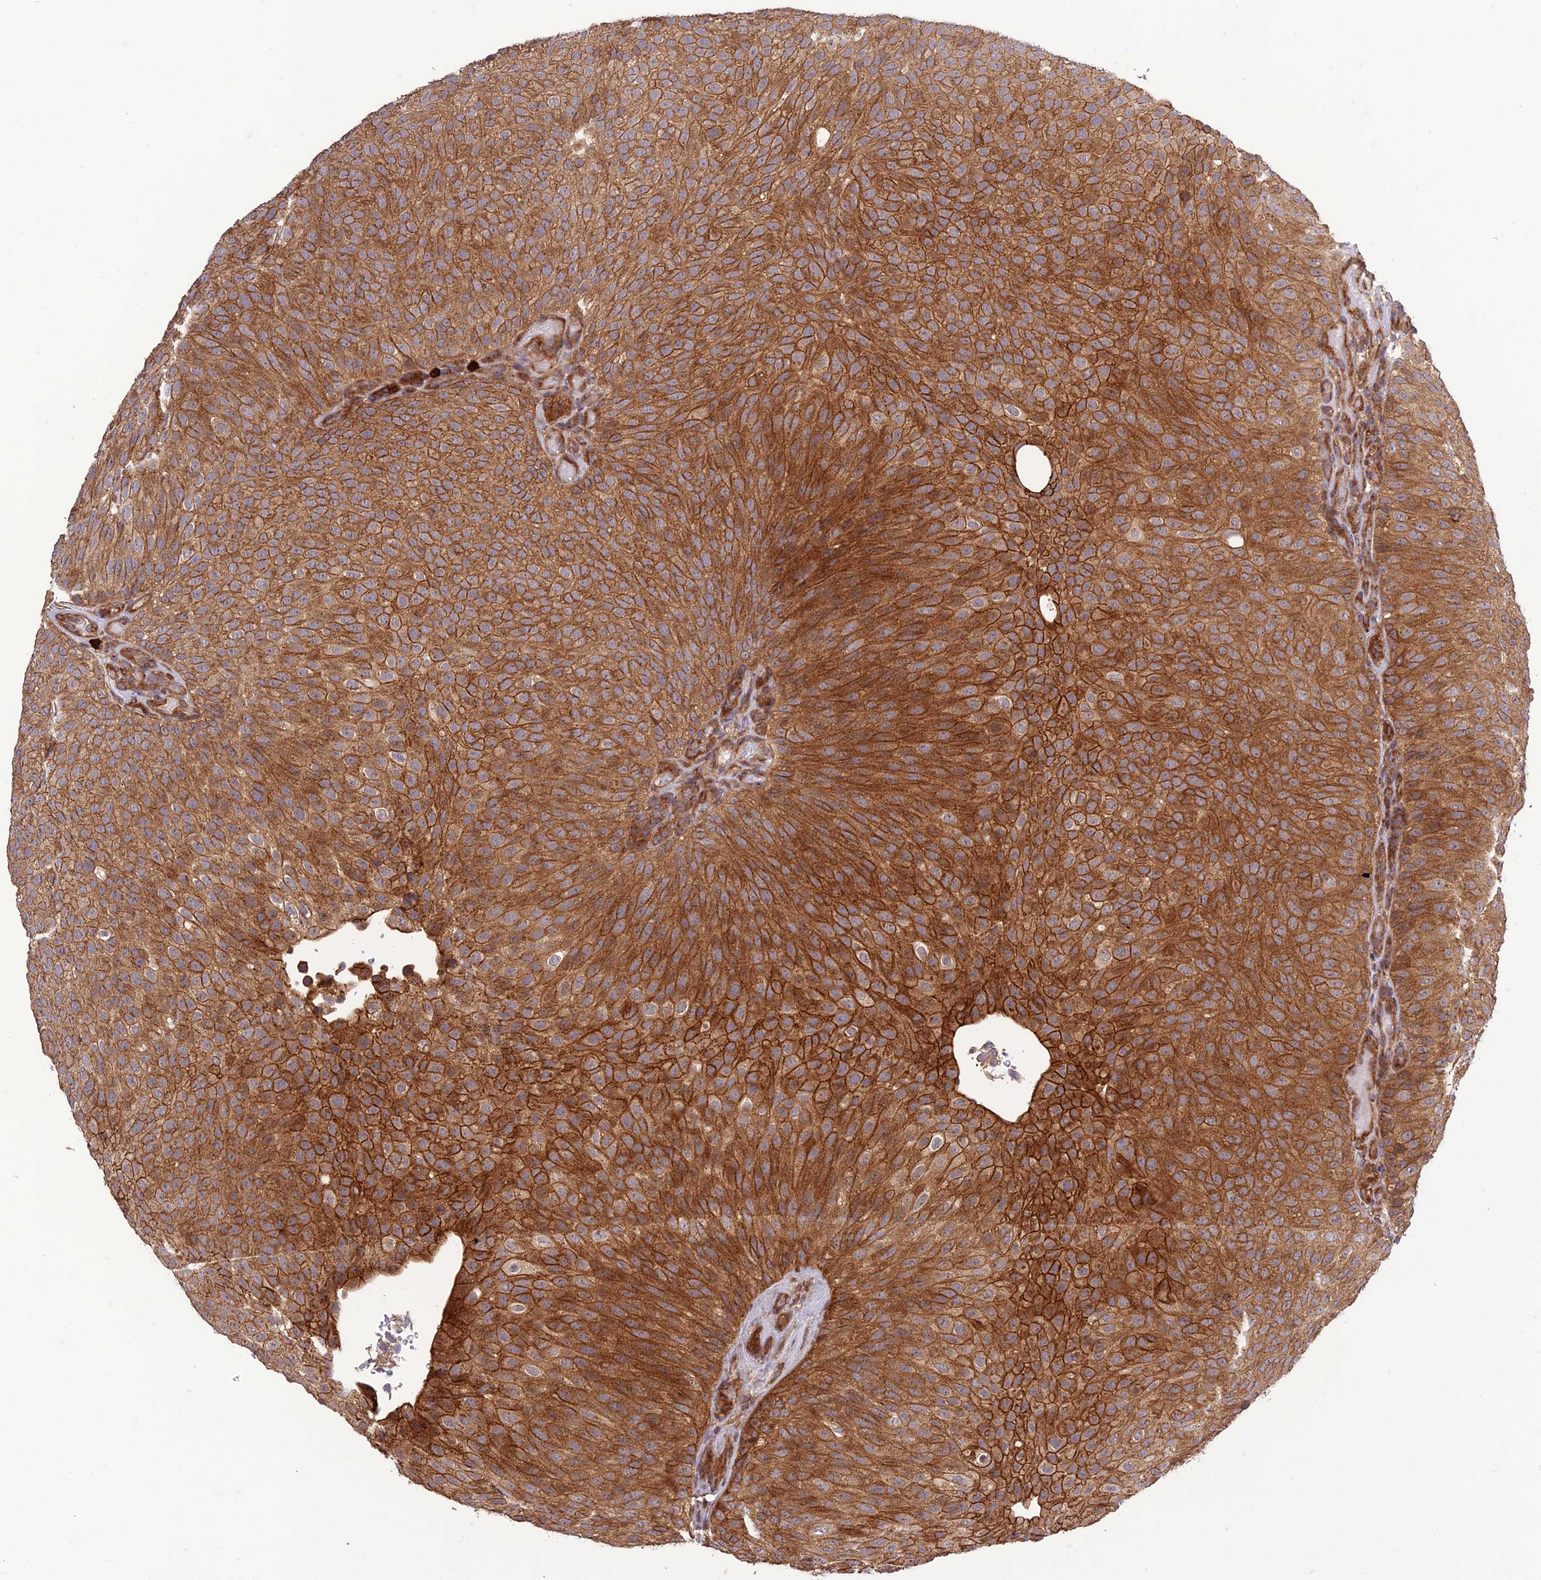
{"staining": {"intensity": "strong", "quantity": ">75%", "location": "cytoplasmic/membranous"}, "tissue": "urothelial cancer", "cell_type": "Tumor cells", "image_type": "cancer", "snomed": [{"axis": "morphology", "description": "Urothelial carcinoma, Low grade"}, {"axis": "topography", "description": "Urinary bladder"}], "caption": "The micrograph shows immunohistochemical staining of low-grade urothelial carcinoma. There is strong cytoplasmic/membranous expression is appreciated in about >75% of tumor cells.", "gene": "TMEM131L", "patient": {"sex": "male", "age": 78}}